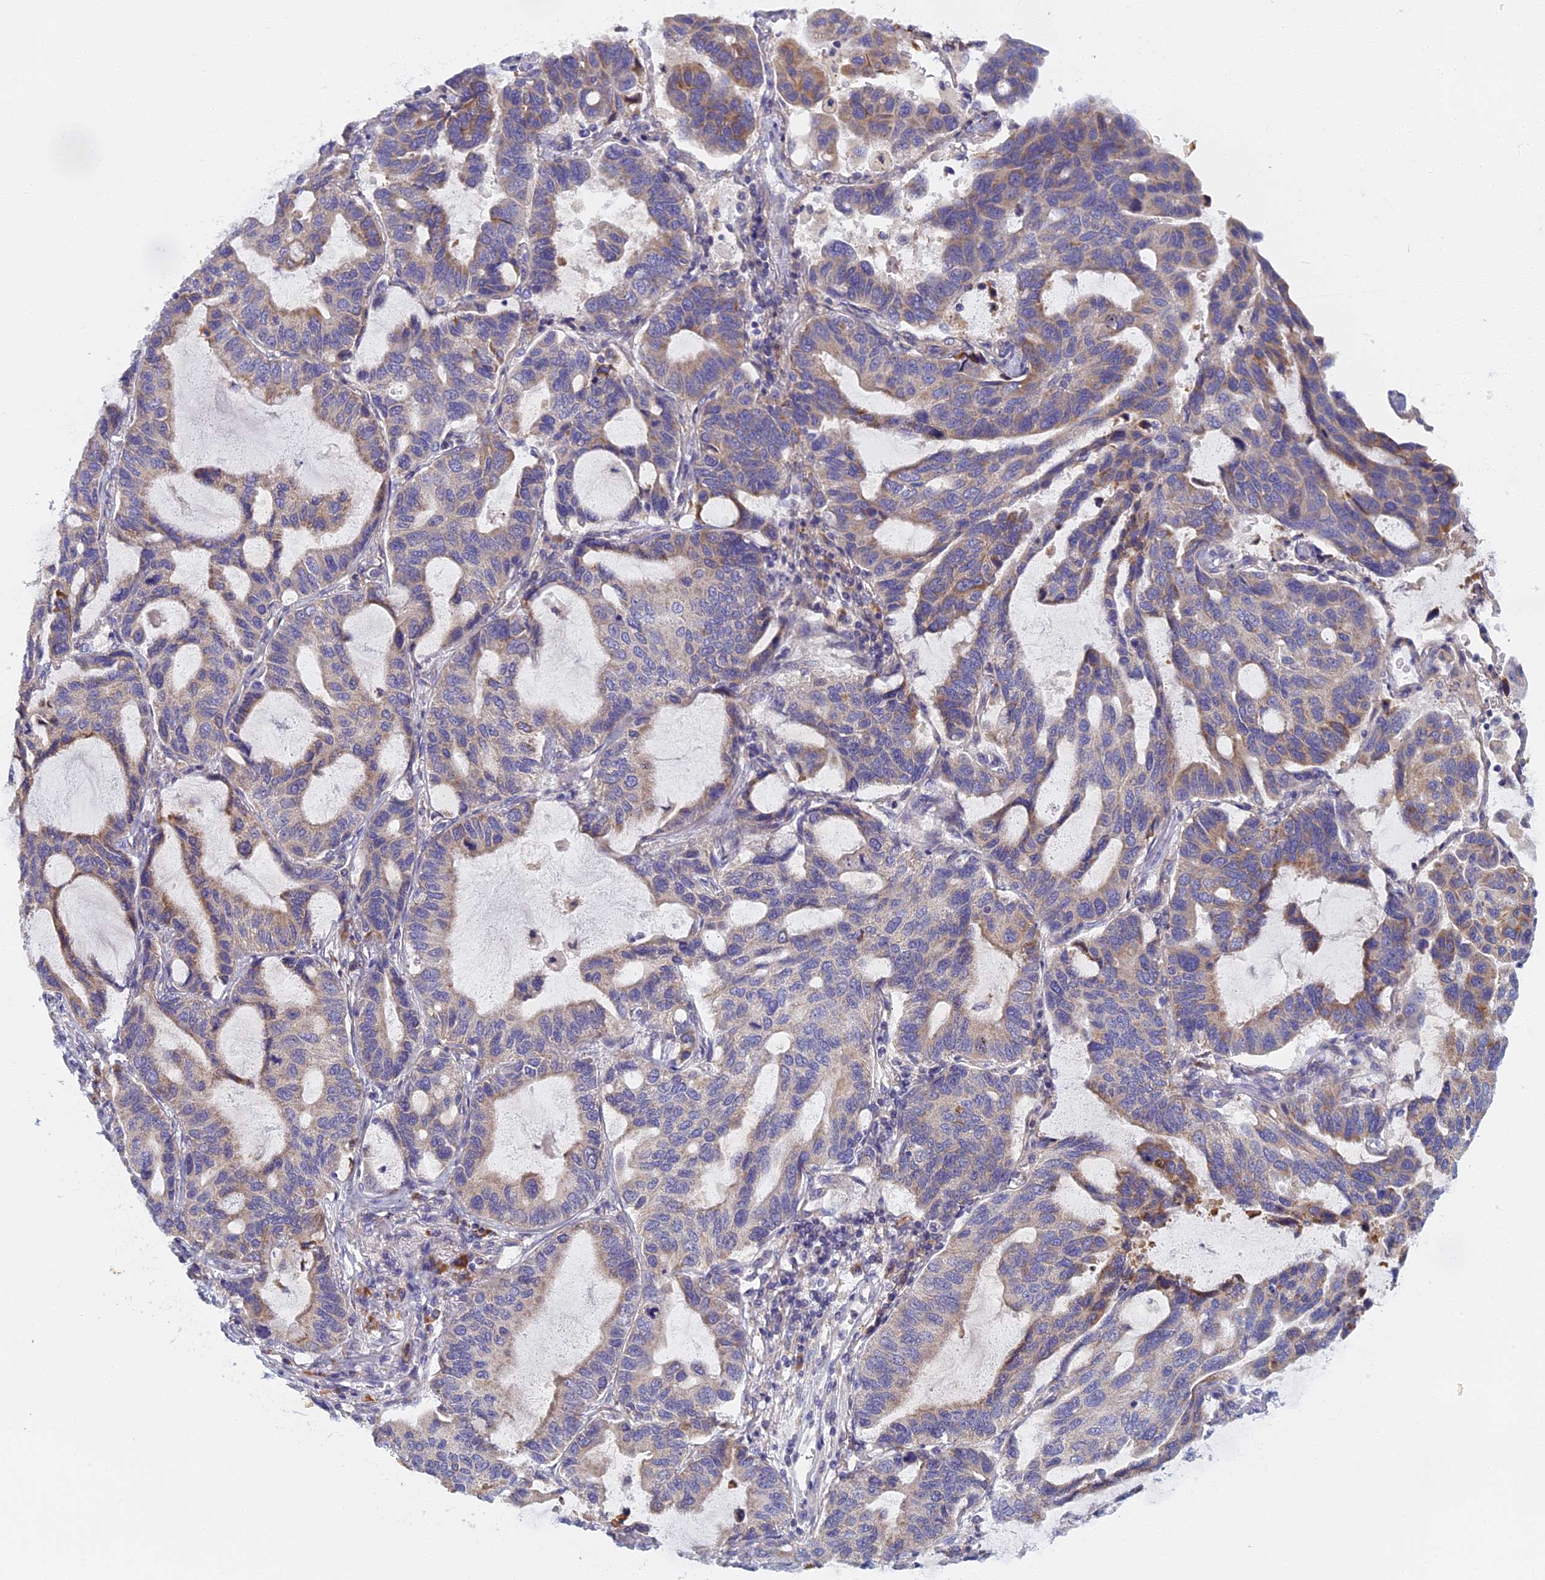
{"staining": {"intensity": "weak", "quantity": "<25%", "location": "cytoplasmic/membranous"}, "tissue": "lung cancer", "cell_type": "Tumor cells", "image_type": "cancer", "snomed": [{"axis": "morphology", "description": "Adenocarcinoma, NOS"}, {"axis": "topography", "description": "Lung"}], "caption": "The image demonstrates no significant staining in tumor cells of lung cancer (adenocarcinoma).", "gene": "DDX51", "patient": {"sex": "male", "age": 64}}